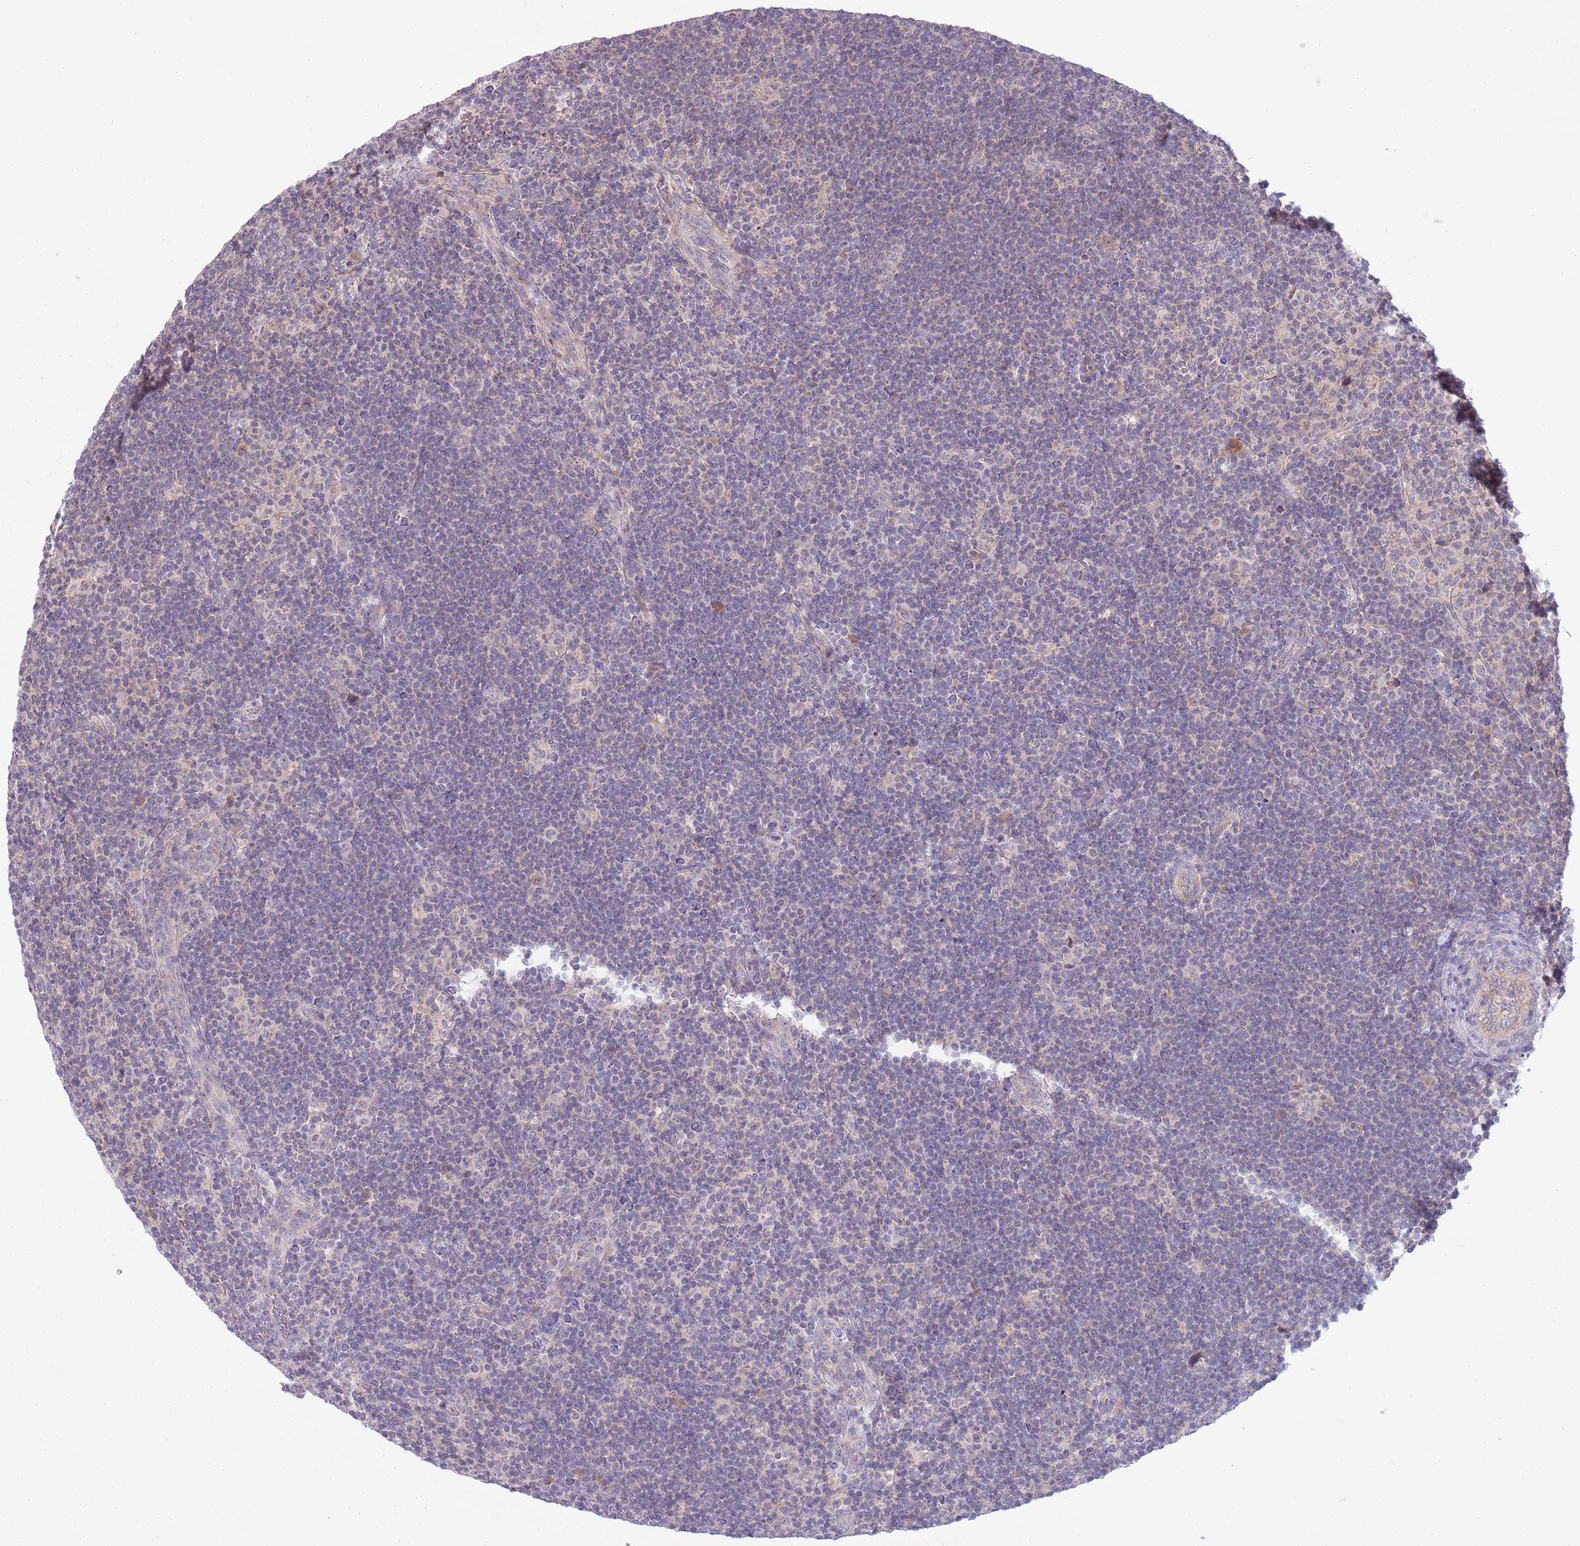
{"staining": {"intensity": "negative", "quantity": "none", "location": "none"}, "tissue": "lymphoma", "cell_type": "Tumor cells", "image_type": "cancer", "snomed": [{"axis": "morphology", "description": "Hodgkin's disease, NOS"}, {"axis": "topography", "description": "Lymph node"}], "caption": "High magnification brightfield microscopy of Hodgkin's disease stained with DAB (3,3'-diaminobenzidine) (brown) and counterstained with hematoxylin (blue): tumor cells show no significant positivity. The staining was performed using DAB (3,3'-diaminobenzidine) to visualize the protein expression in brown, while the nuclei were stained in blue with hematoxylin (Magnification: 20x).", "gene": "SKOR2", "patient": {"sex": "female", "age": 57}}